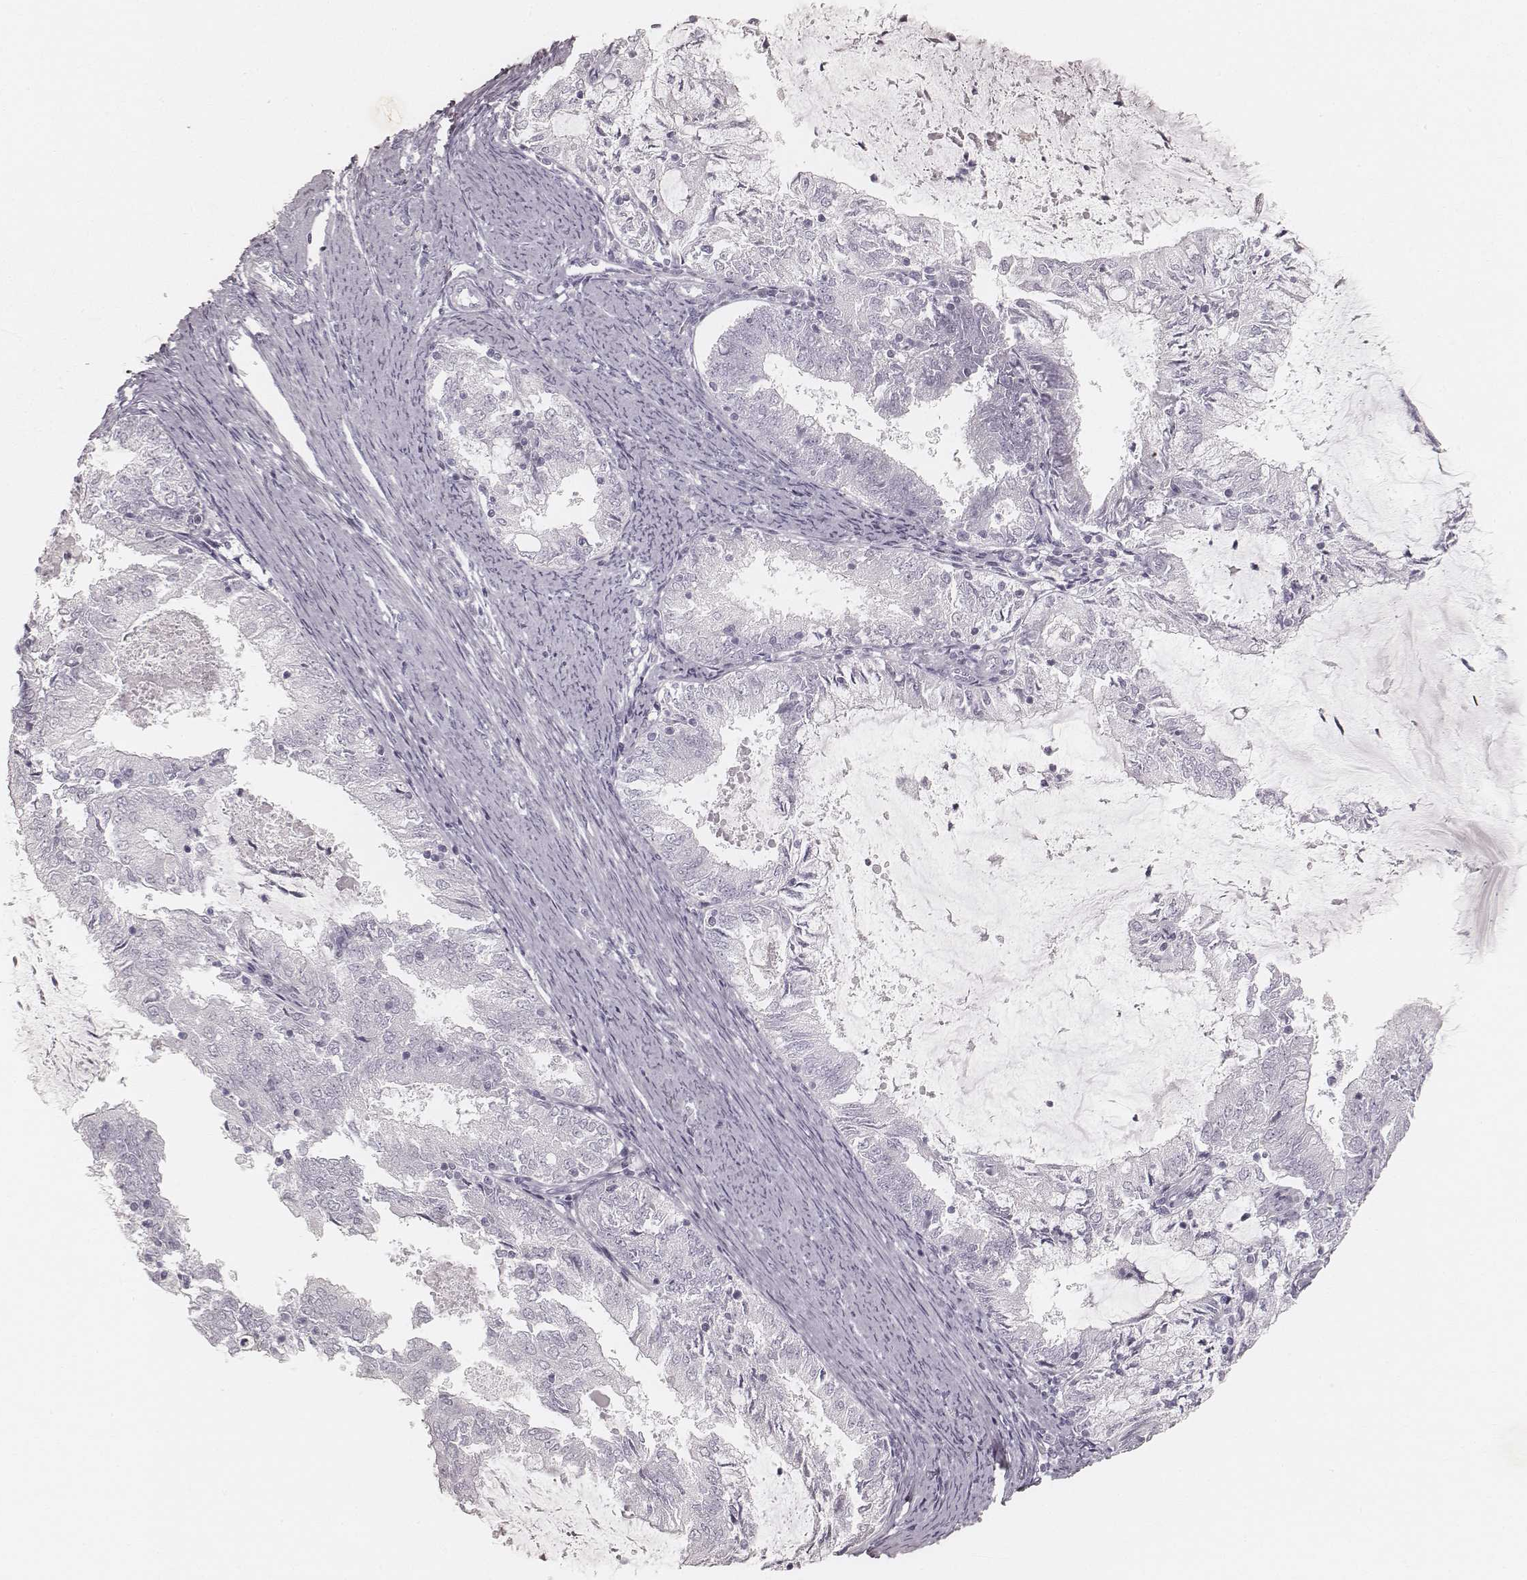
{"staining": {"intensity": "negative", "quantity": "none", "location": "none"}, "tissue": "endometrial cancer", "cell_type": "Tumor cells", "image_type": "cancer", "snomed": [{"axis": "morphology", "description": "Adenocarcinoma, NOS"}, {"axis": "topography", "description": "Endometrium"}], "caption": "This is an immunohistochemistry micrograph of endometrial adenocarcinoma. There is no staining in tumor cells.", "gene": "KRT34", "patient": {"sex": "female", "age": 57}}